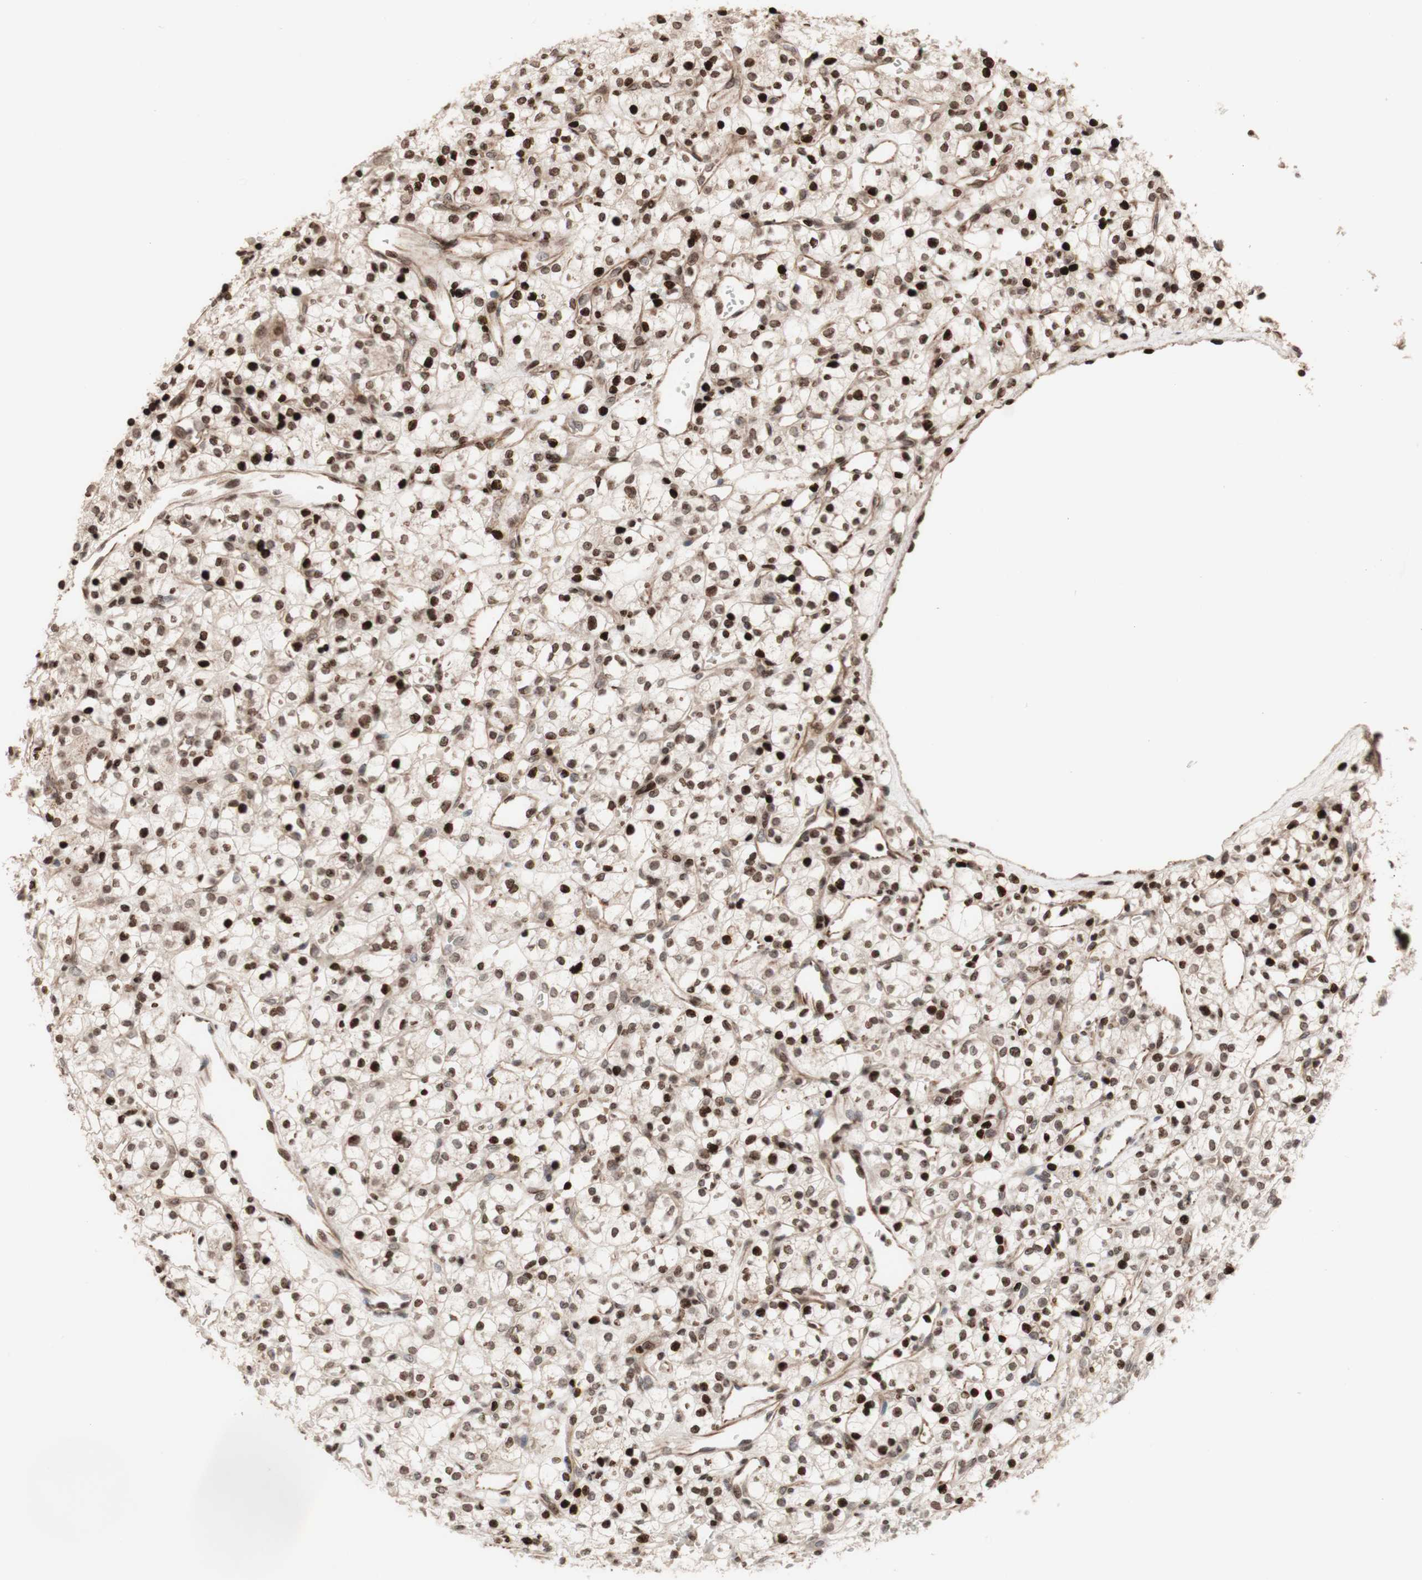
{"staining": {"intensity": "strong", "quantity": "25%-75%", "location": "nuclear"}, "tissue": "renal cancer", "cell_type": "Tumor cells", "image_type": "cancer", "snomed": [{"axis": "morphology", "description": "Adenocarcinoma, NOS"}, {"axis": "topography", "description": "Kidney"}], "caption": "Human adenocarcinoma (renal) stained for a protein (brown) shows strong nuclear positive expression in approximately 25%-75% of tumor cells.", "gene": "POLA1", "patient": {"sex": "female", "age": 60}}